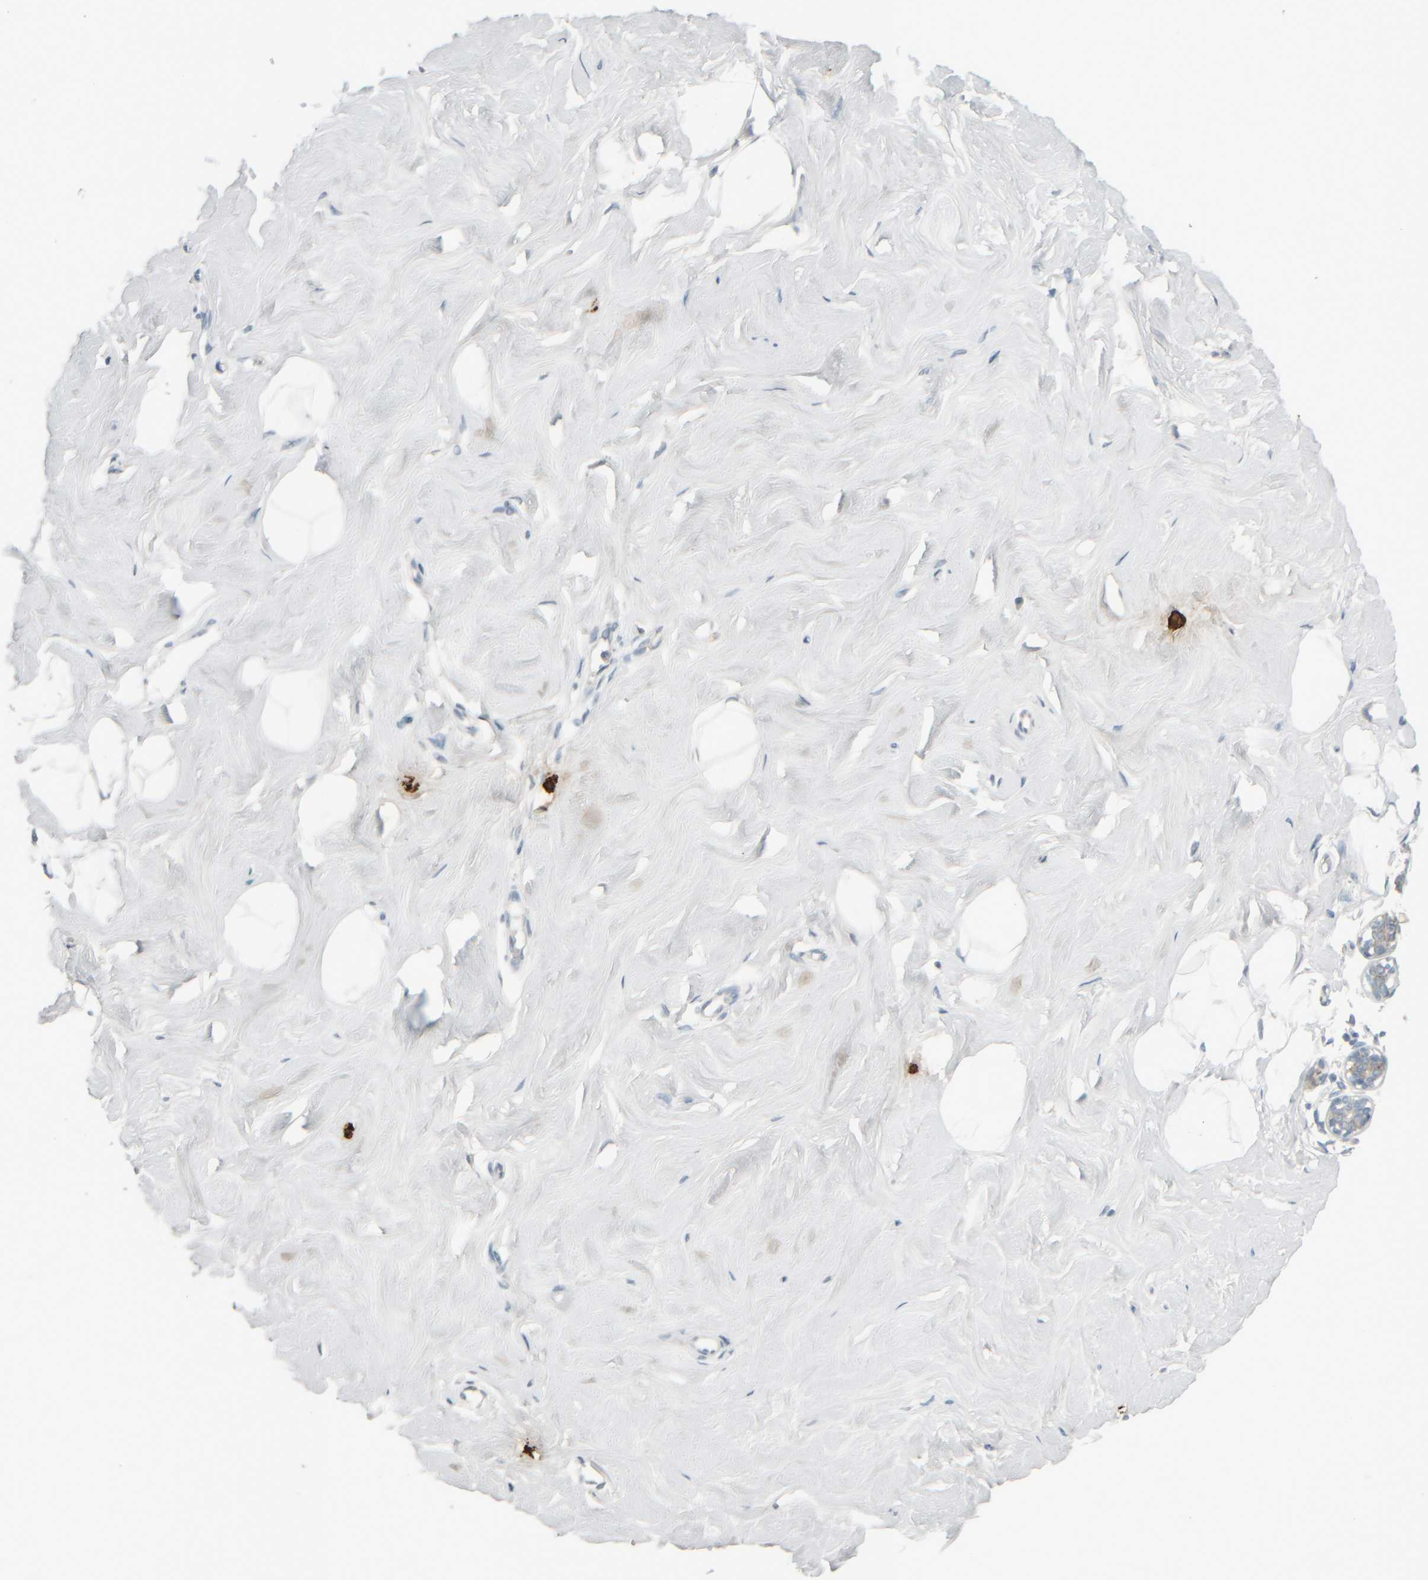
{"staining": {"intensity": "negative", "quantity": "none", "location": "none"}, "tissue": "breast", "cell_type": "Adipocytes", "image_type": "normal", "snomed": [{"axis": "morphology", "description": "Normal tissue, NOS"}, {"axis": "topography", "description": "Breast"}], "caption": "This histopathology image is of benign breast stained with immunohistochemistry to label a protein in brown with the nuclei are counter-stained blue. There is no expression in adipocytes. (IHC, brightfield microscopy, high magnification).", "gene": "TPSAB1", "patient": {"sex": "female", "age": 23}}